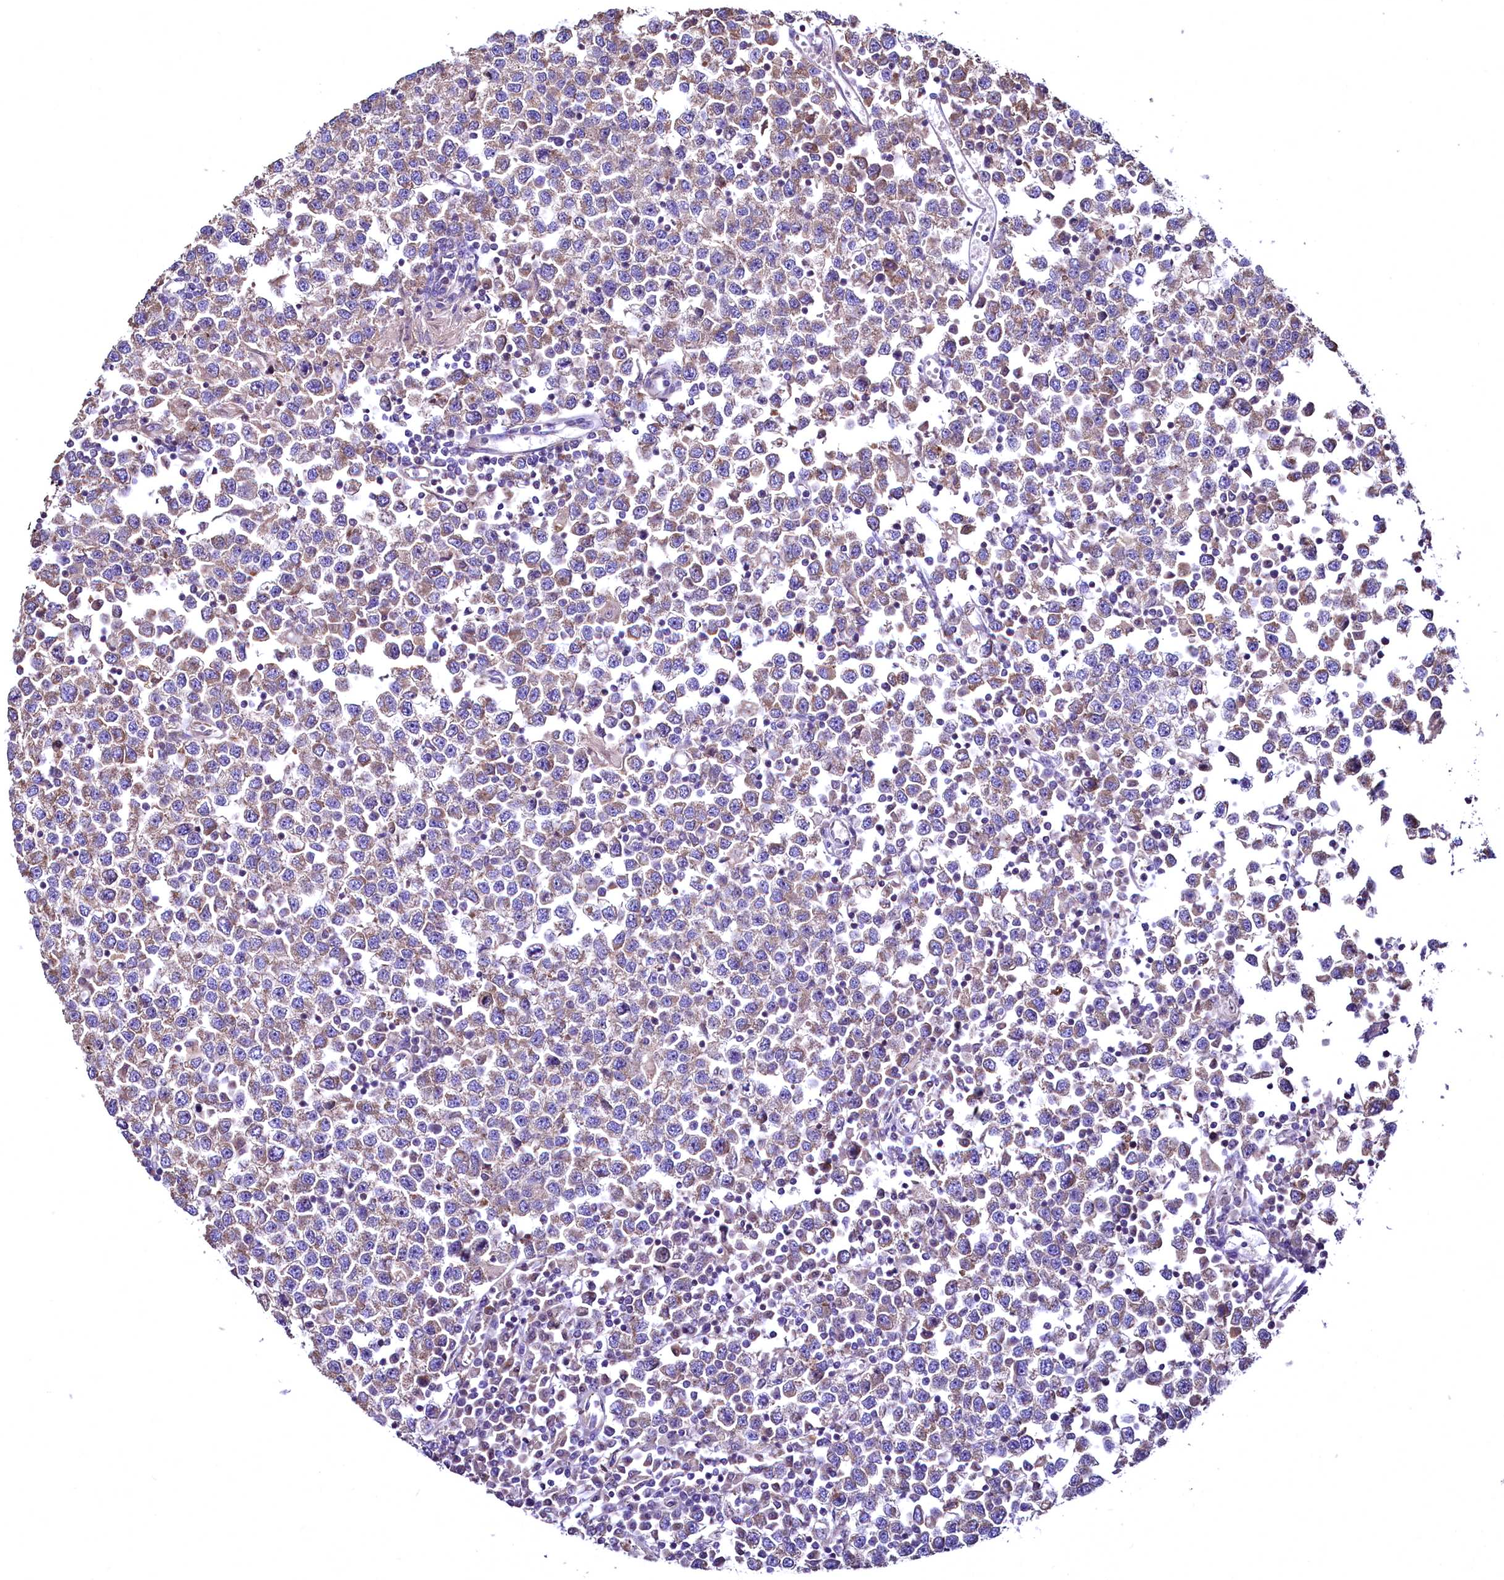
{"staining": {"intensity": "moderate", "quantity": ">75%", "location": "cytoplasmic/membranous"}, "tissue": "testis cancer", "cell_type": "Tumor cells", "image_type": "cancer", "snomed": [{"axis": "morphology", "description": "Seminoma, NOS"}, {"axis": "topography", "description": "Testis"}], "caption": "Moderate cytoplasmic/membranous expression for a protein is identified in approximately >75% of tumor cells of testis cancer (seminoma) using IHC.", "gene": "TBCEL", "patient": {"sex": "male", "age": 65}}